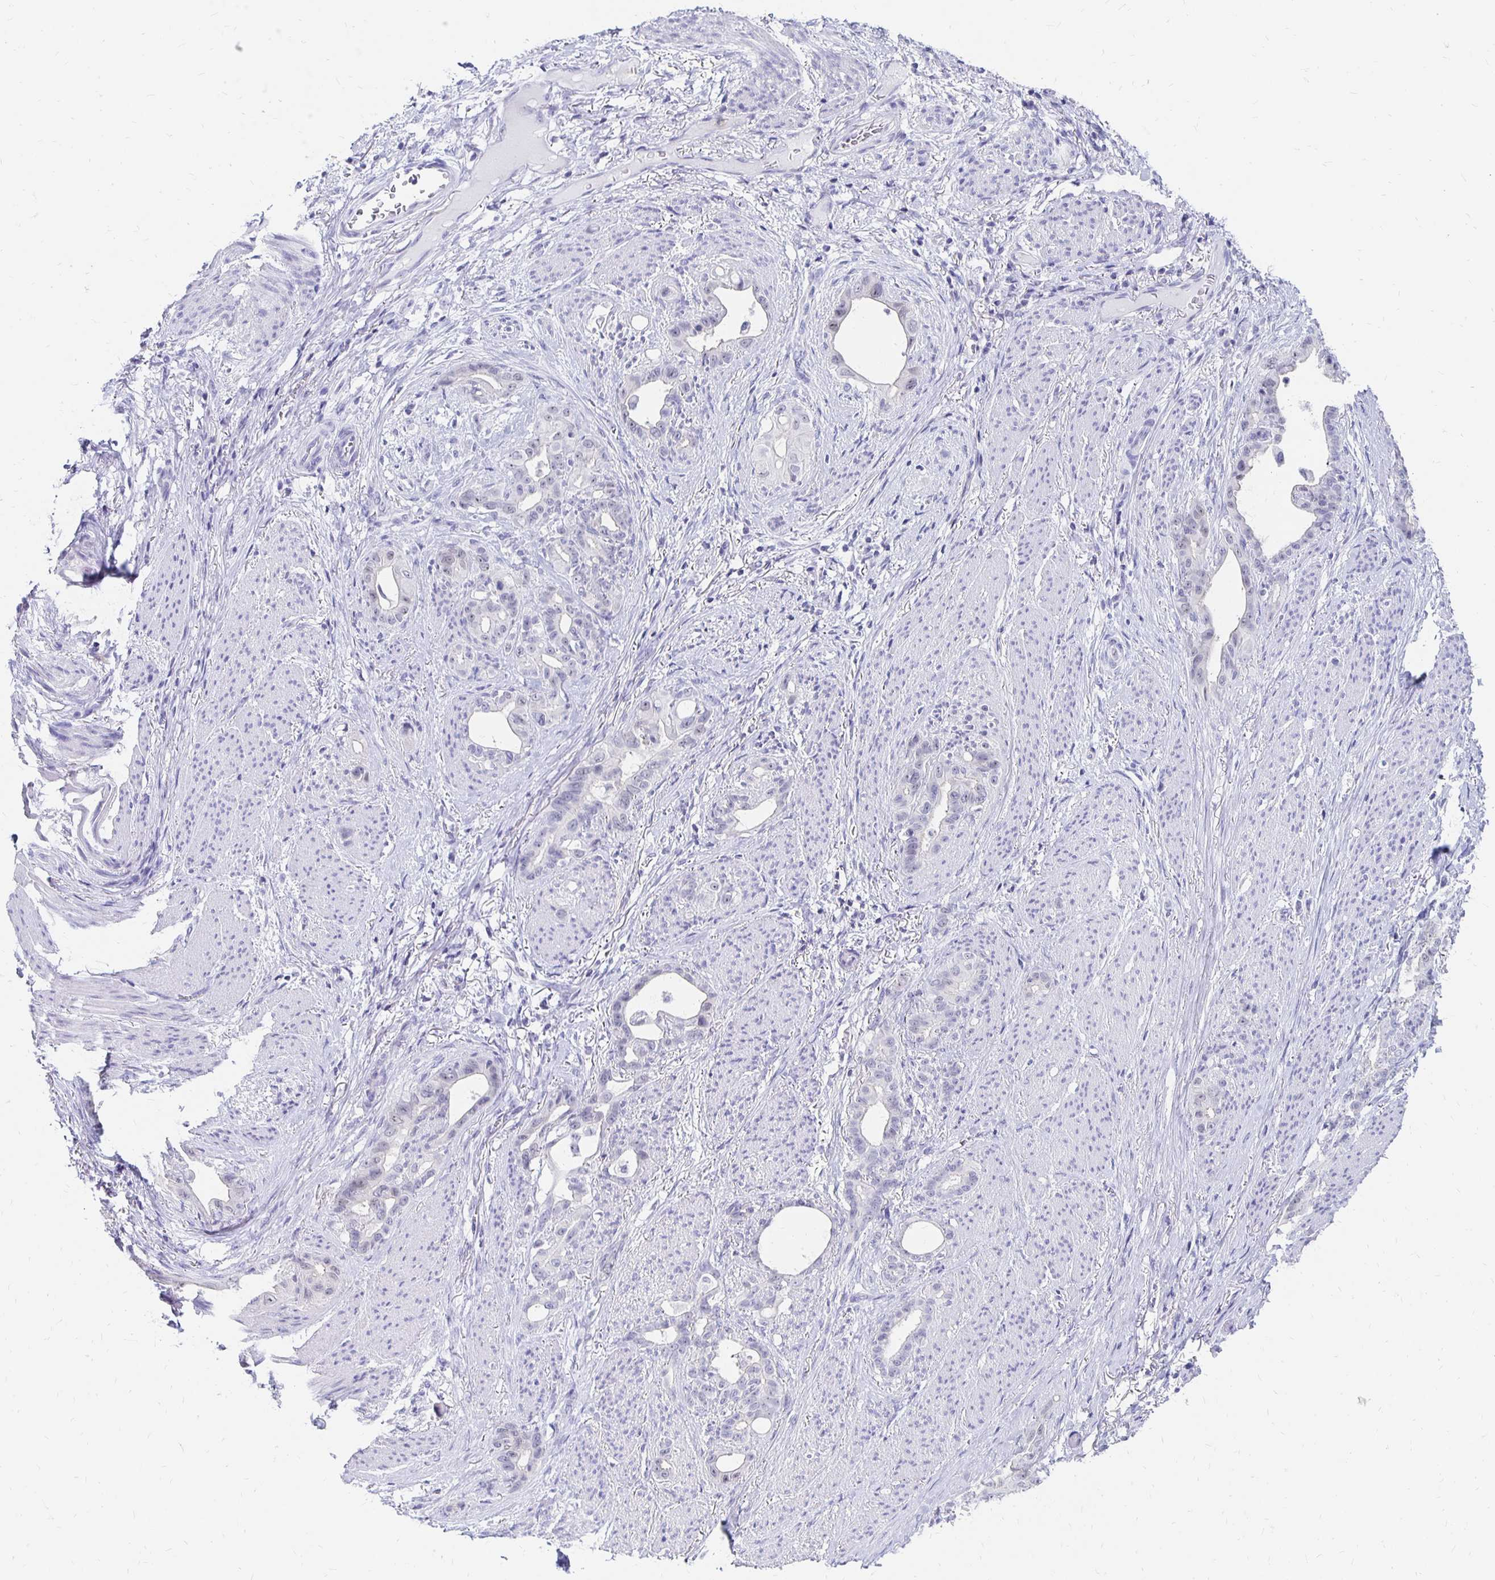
{"staining": {"intensity": "negative", "quantity": "none", "location": "none"}, "tissue": "stomach cancer", "cell_type": "Tumor cells", "image_type": "cancer", "snomed": [{"axis": "morphology", "description": "Normal tissue, NOS"}, {"axis": "morphology", "description": "Adenocarcinoma, NOS"}, {"axis": "topography", "description": "Esophagus"}, {"axis": "topography", "description": "Stomach, upper"}], "caption": "This histopathology image is of stomach cancer stained with immunohistochemistry (IHC) to label a protein in brown with the nuclei are counter-stained blue. There is no expression in tumor cells. The staining was performed using DAB (3,3'-diaminobenzidine) to visualize the protein expression in brown, while the nuclei were stained in blue with hematoxylin (Magnification: 20x).", "gene": "SYT2", "patient": {"sex": "male", "age": 62}}